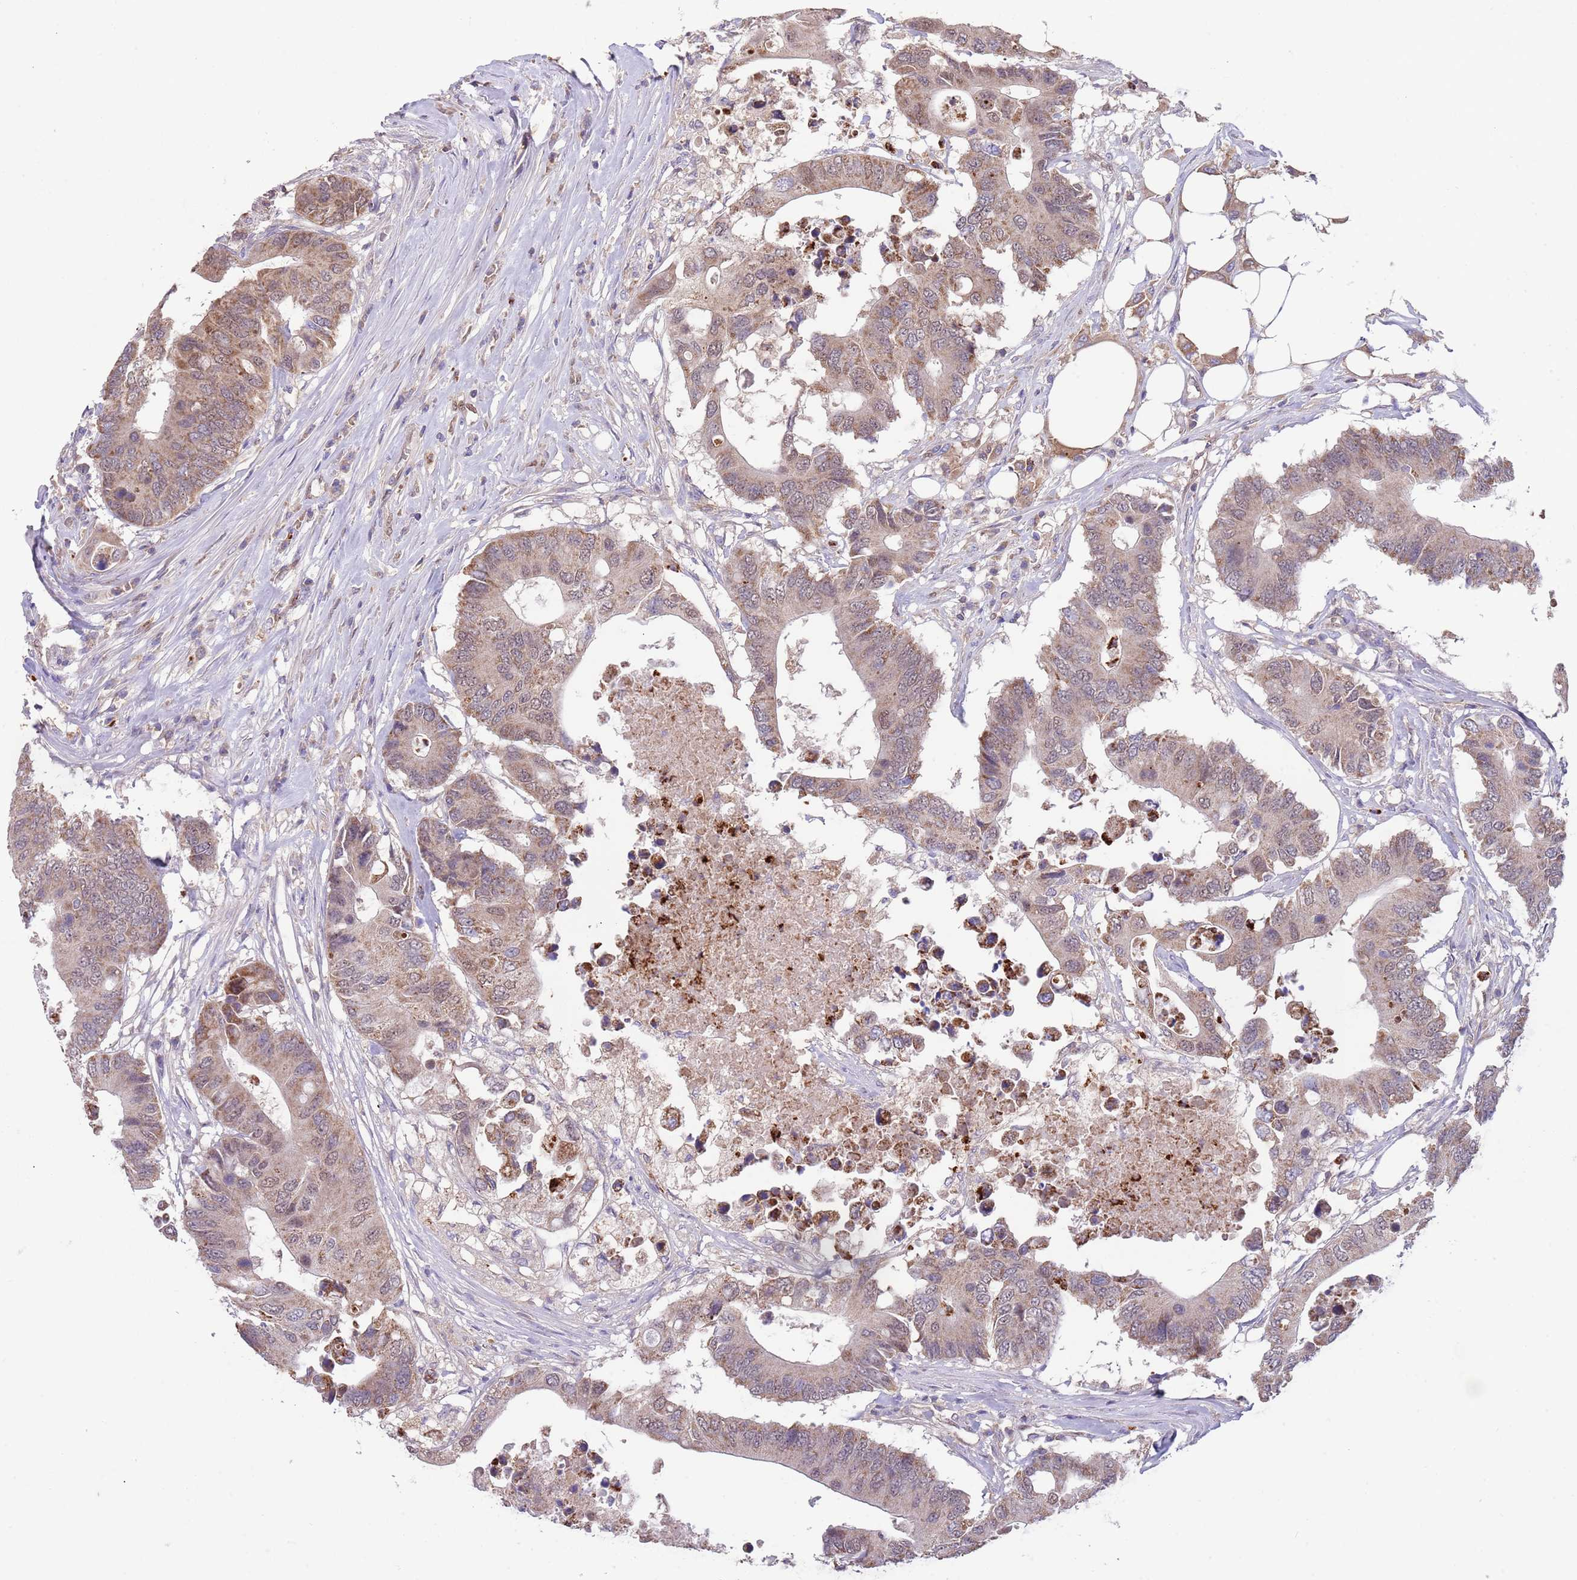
{"staining": {"intensity": "moderate", "quantity": "25%-75%", "location": "cytoplasmic/membranous,nuclear"}, "tissue": "colorectal cancer", "cell_type": "Tumor cells", "image_type": "cancer", "snomed": [{"axis": "morphology", "description": "Adenocarcinoma, NOS"}, {"axis": "topography", "description": "Colon"}], "caption": "Protein expression analysis of human adenocarcinoma (colorectal) reveals moderate cytoplasmic/membranous and nuclear staining in approximately 25%-75% of tumor cells. Nuclei are stained in blue.", "gene": "DDT", "patient": {"sex": "male", "age": 71}}